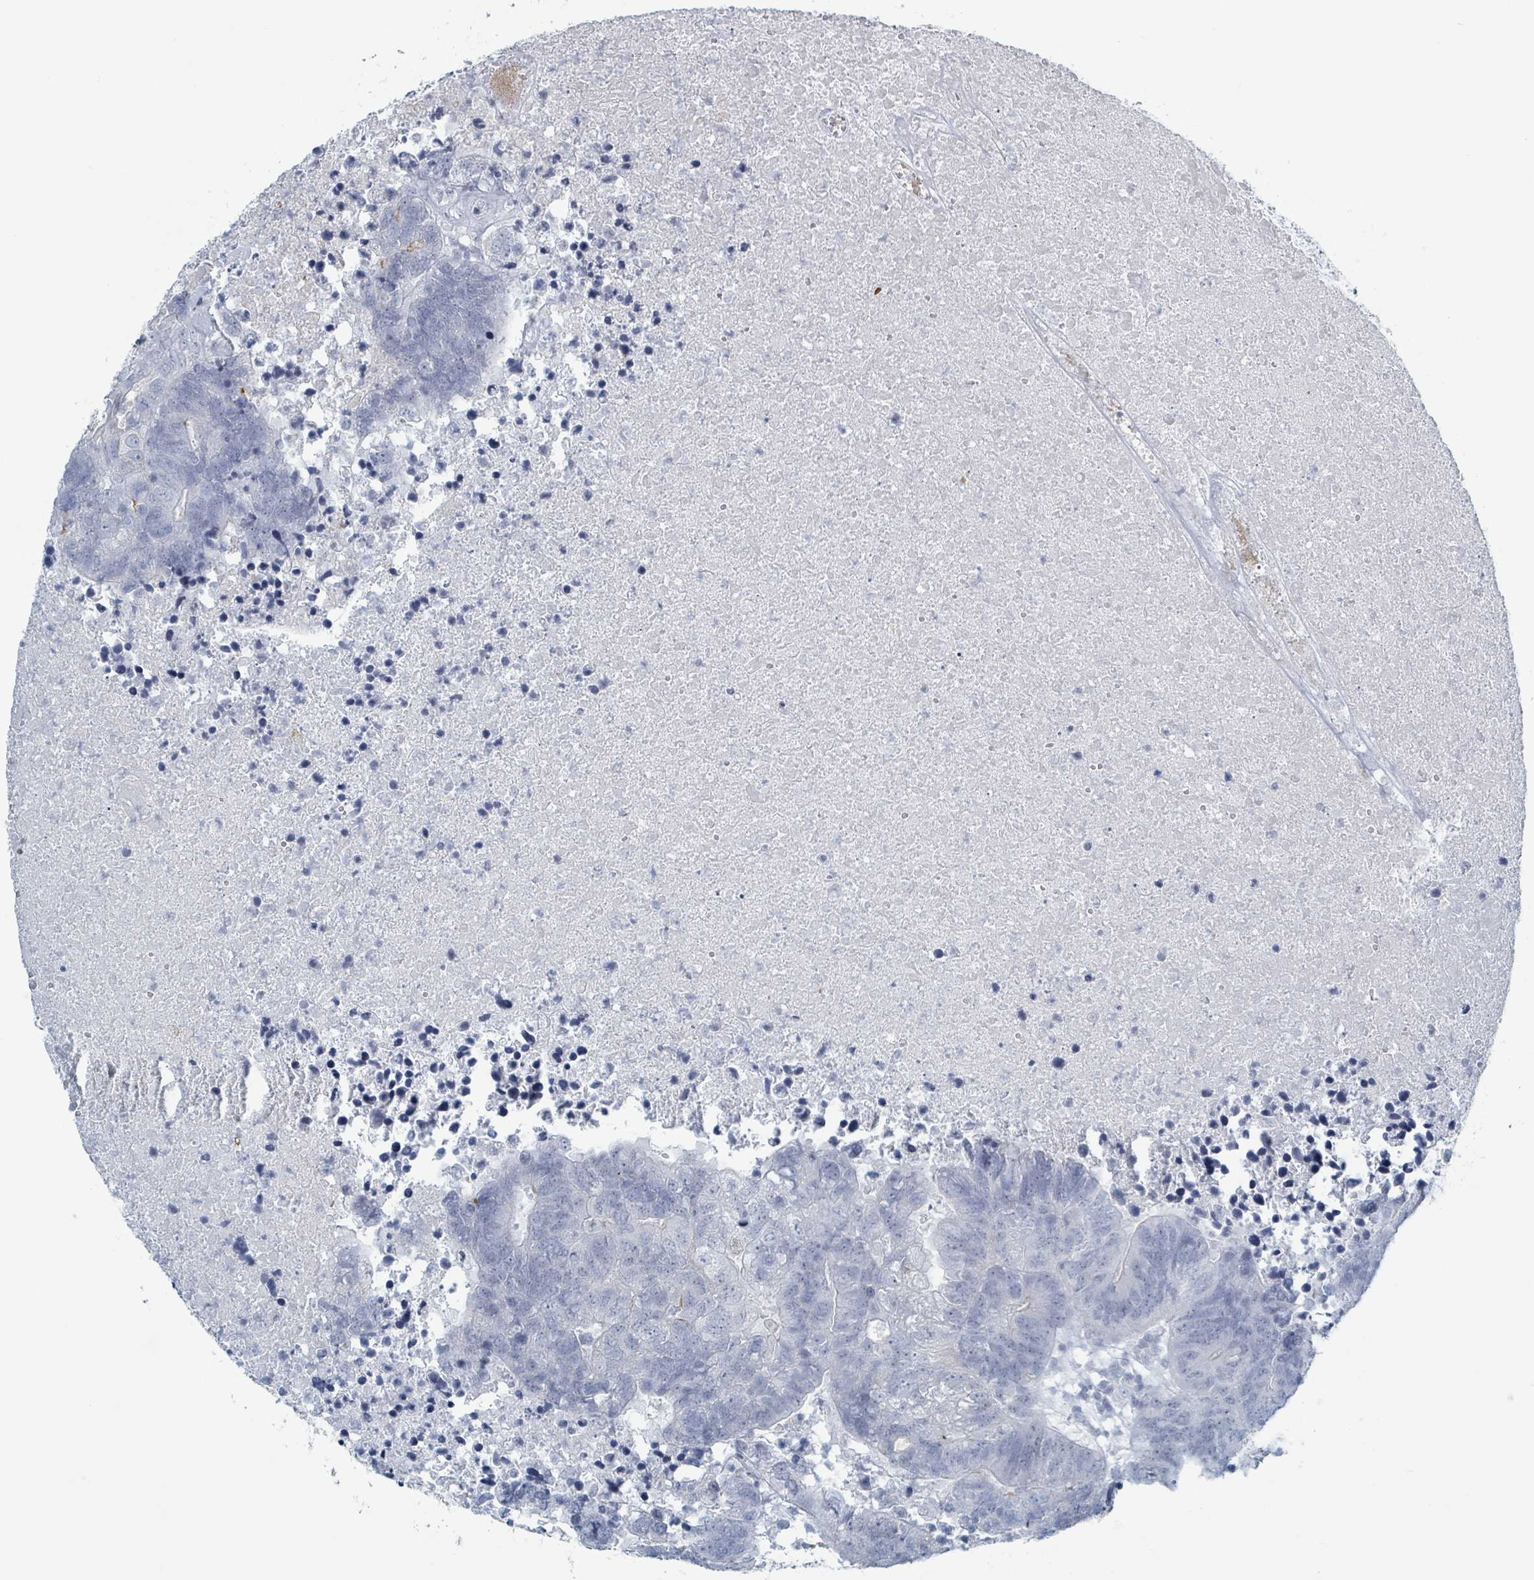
{"staining": {"intensity": "negative", "quantity": "none", "location": "none"}, "tissue": "colorectal cancer", "cell_type": "Tumor cells", "image_type": "cancer", "snomed": [{"axis": "morphology", "description": "Adenocarcinoma, NOS"}, {"axis": "topography", "description": "Colon"}], "caption": "The image reveals no staining of tumor cells in colorectal adenocarcinoma.", "gene": "GPR15LG", "patient": {"sex": "female", "age": 48}}